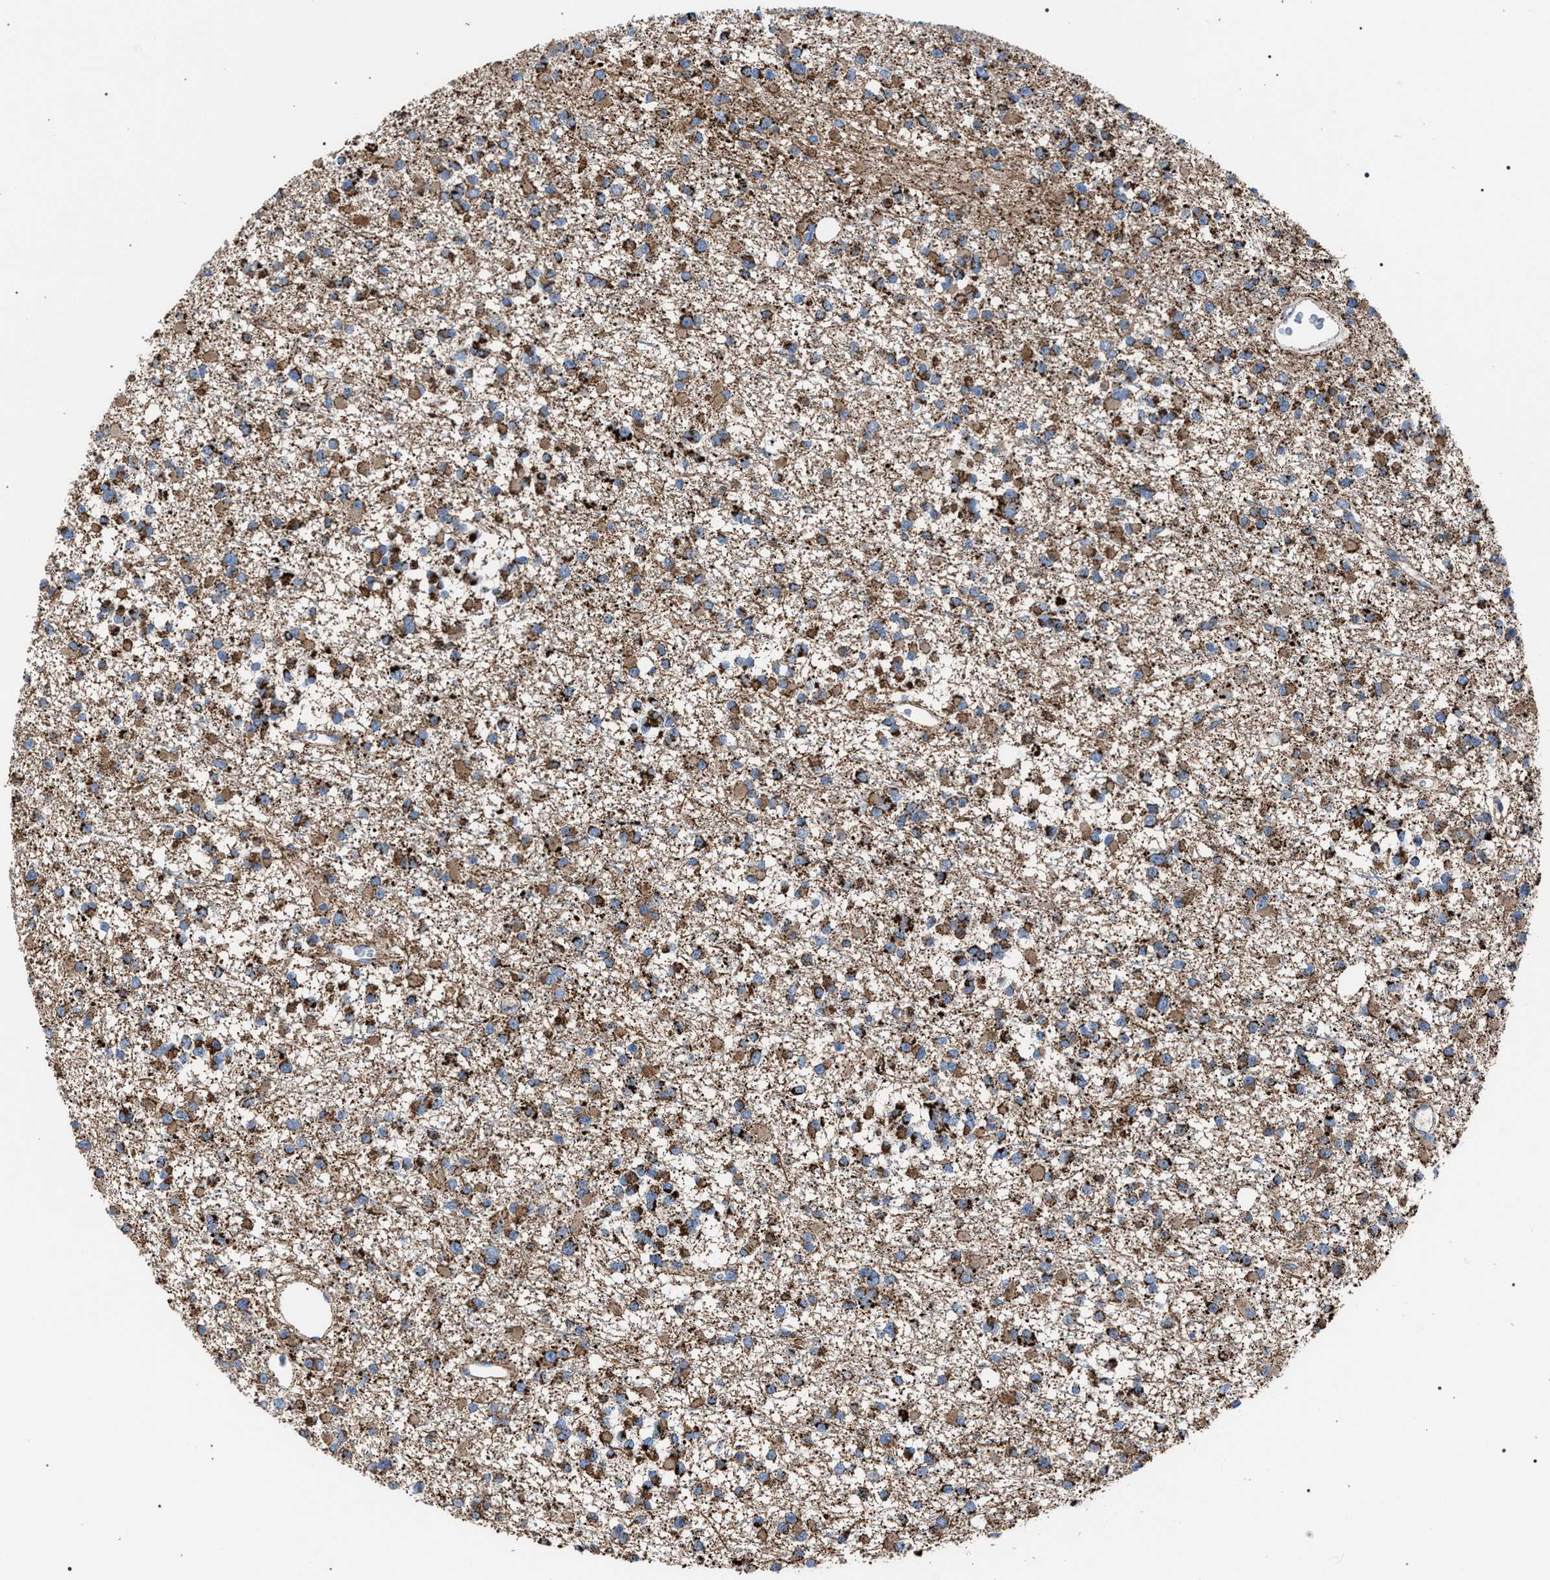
{"staining": {"intensity": "strong", "quantity": "25%-75%", "location": "cytoplasmic/membranous"}, "tissue": "glioma", "cell_type": "Tumor cells", "image_type": "cancer", "snomed": [{"axis": "morphology", "description": "Glioma, malignant, Low grade"}, {"axis": "topography", "description": "Brain"}], "caption": "Immunohistochemical staining of malignant glioma (low-grade) reveals high levels of strong cytoplasmic/membranous protein positivity in approximately 25%-75% of tumor cells.", "gene": "VPS13A", "patient": {"sex": "female", "age": 22}}